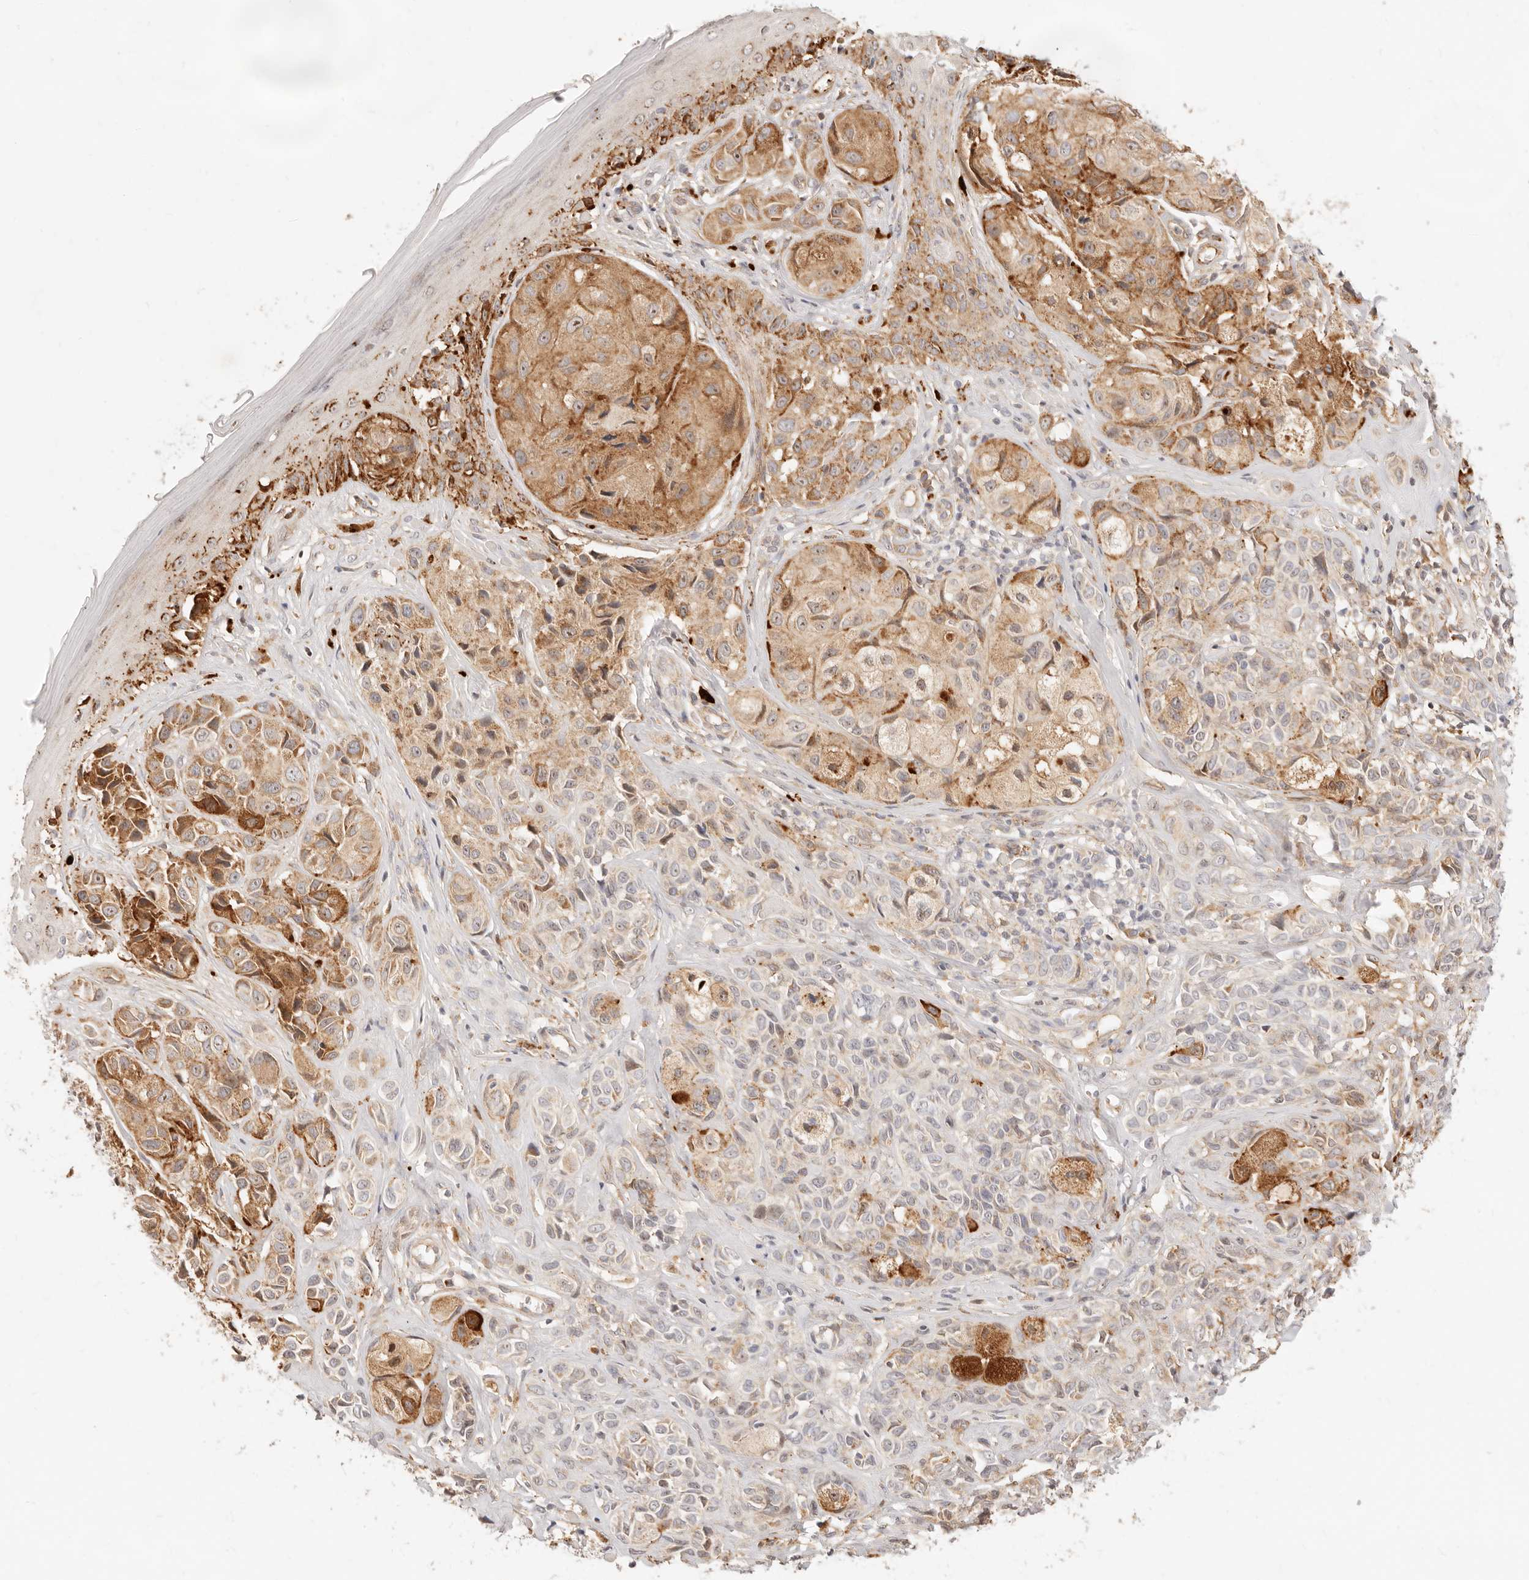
{"staining": {"intensity": "moderate", "quantity": "25%-75%", "location": "cytoplasmic/membranous"}, "tissue": "melanoma", "cell_type": "Tumor cells", "image_type": "cancer", "snomed": [{"axis": "morphology", "description": "Malignant melanoma, NOS"}, {"axis": "topography", "description": "Skin"}], "caption": "An image of human malignant melanoma stained for a protein demonstrates moderate cytoplasmic/membranous brown staining in tumor cells. (IHC, brightfield microscopy, high magnification).", "gene": "UBXN10", "patient": {"sex": "female", "age": 58}}